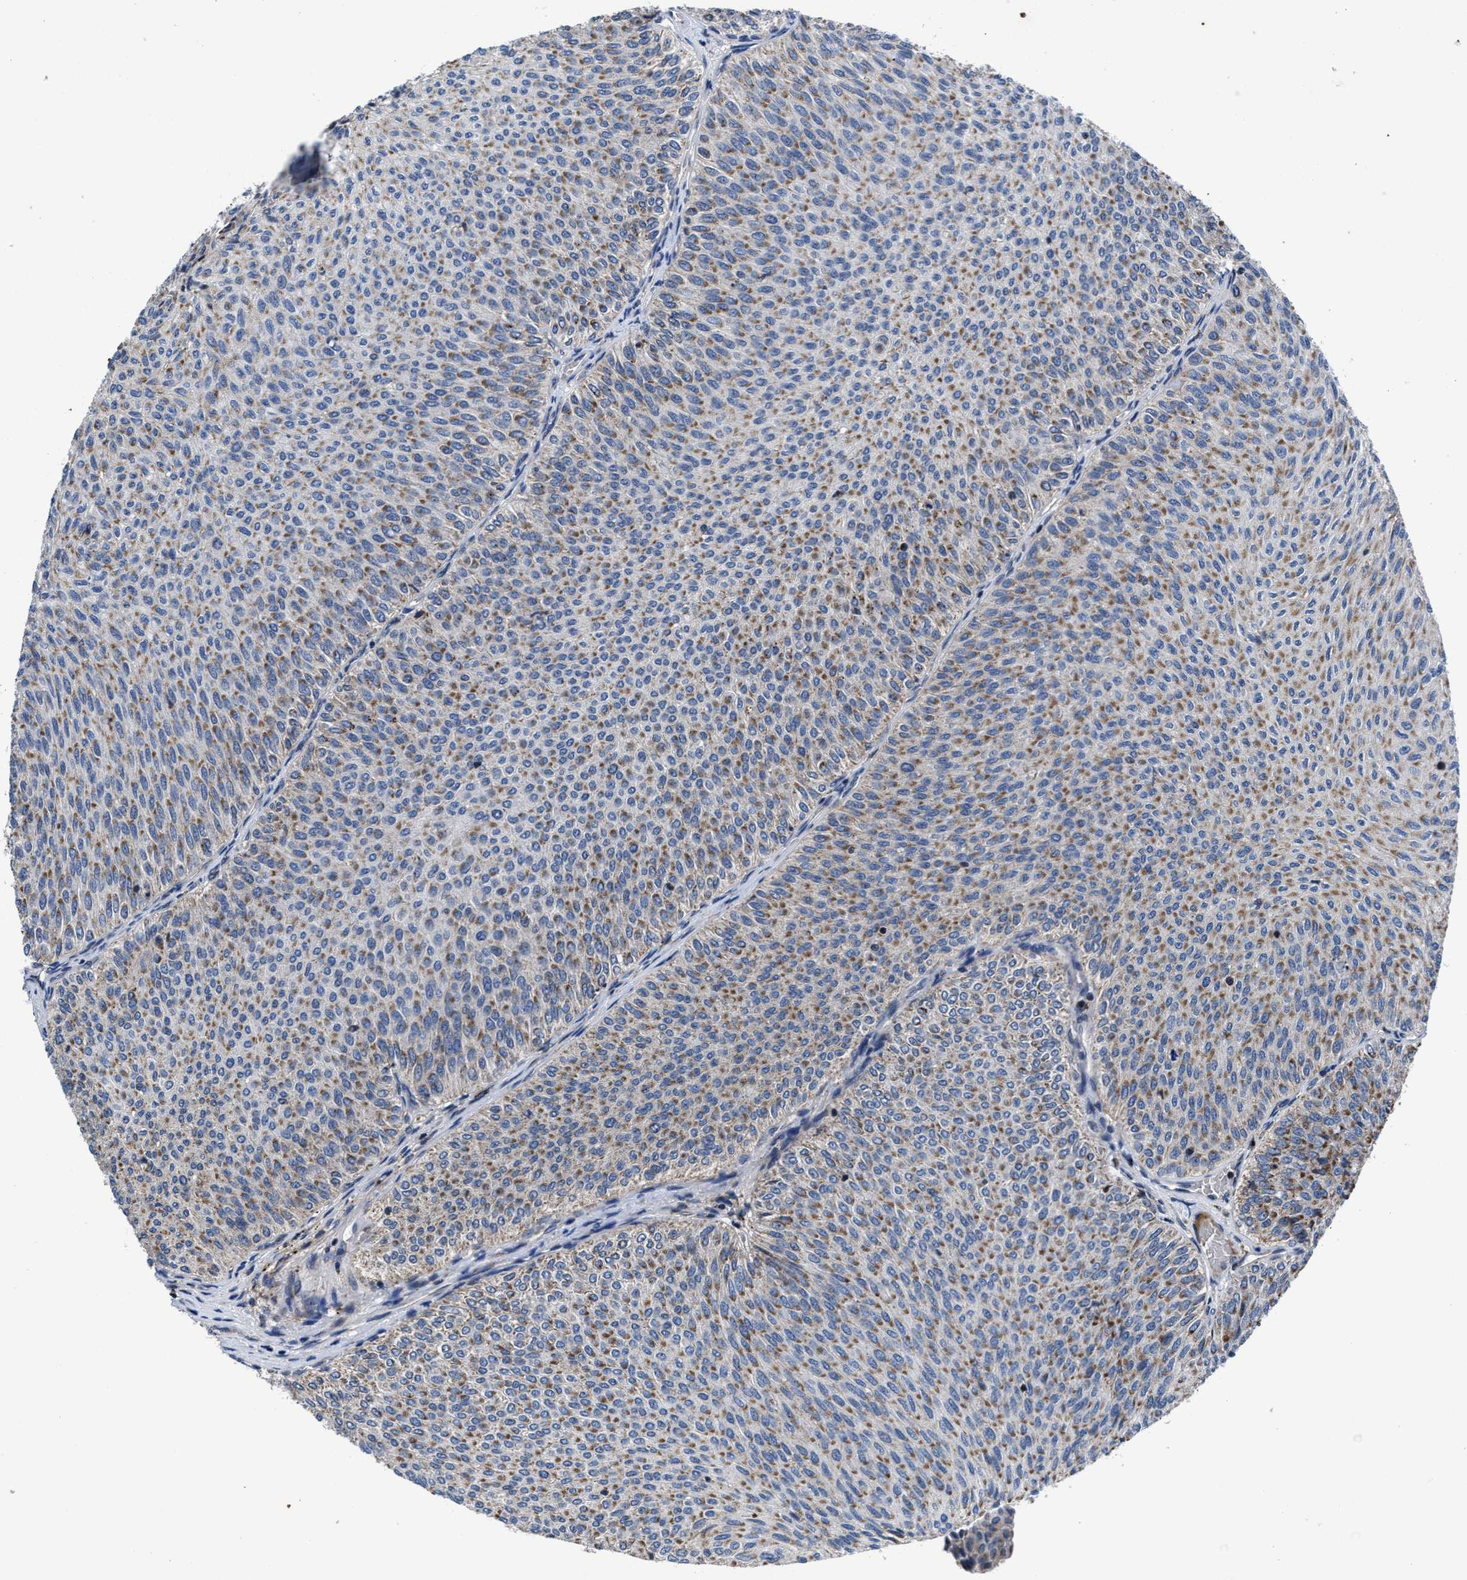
{"staining": {"intensity": "moderate", "quantity": ">75%", "location": "cytoplasmic/membranous"}, "tissue": "urothelial cancer", "cell_type": "Tumor cells", "image_type": "cancer", "snomed": [{"axis": "morphology", "description": "Urothelial carcinoma, Low grade"}, {"axis": "topography", "description": "Urinary bladder"}], "caption": "An image showing moderate cytoplasmic/membranous expression in about >75% of tumor cells in urothelial carcinoma (low-grade), as visualized by brown immunohistochemical staining.", "gene": "CACNA1D", "patient": {"sex": "male", "age": 78}}